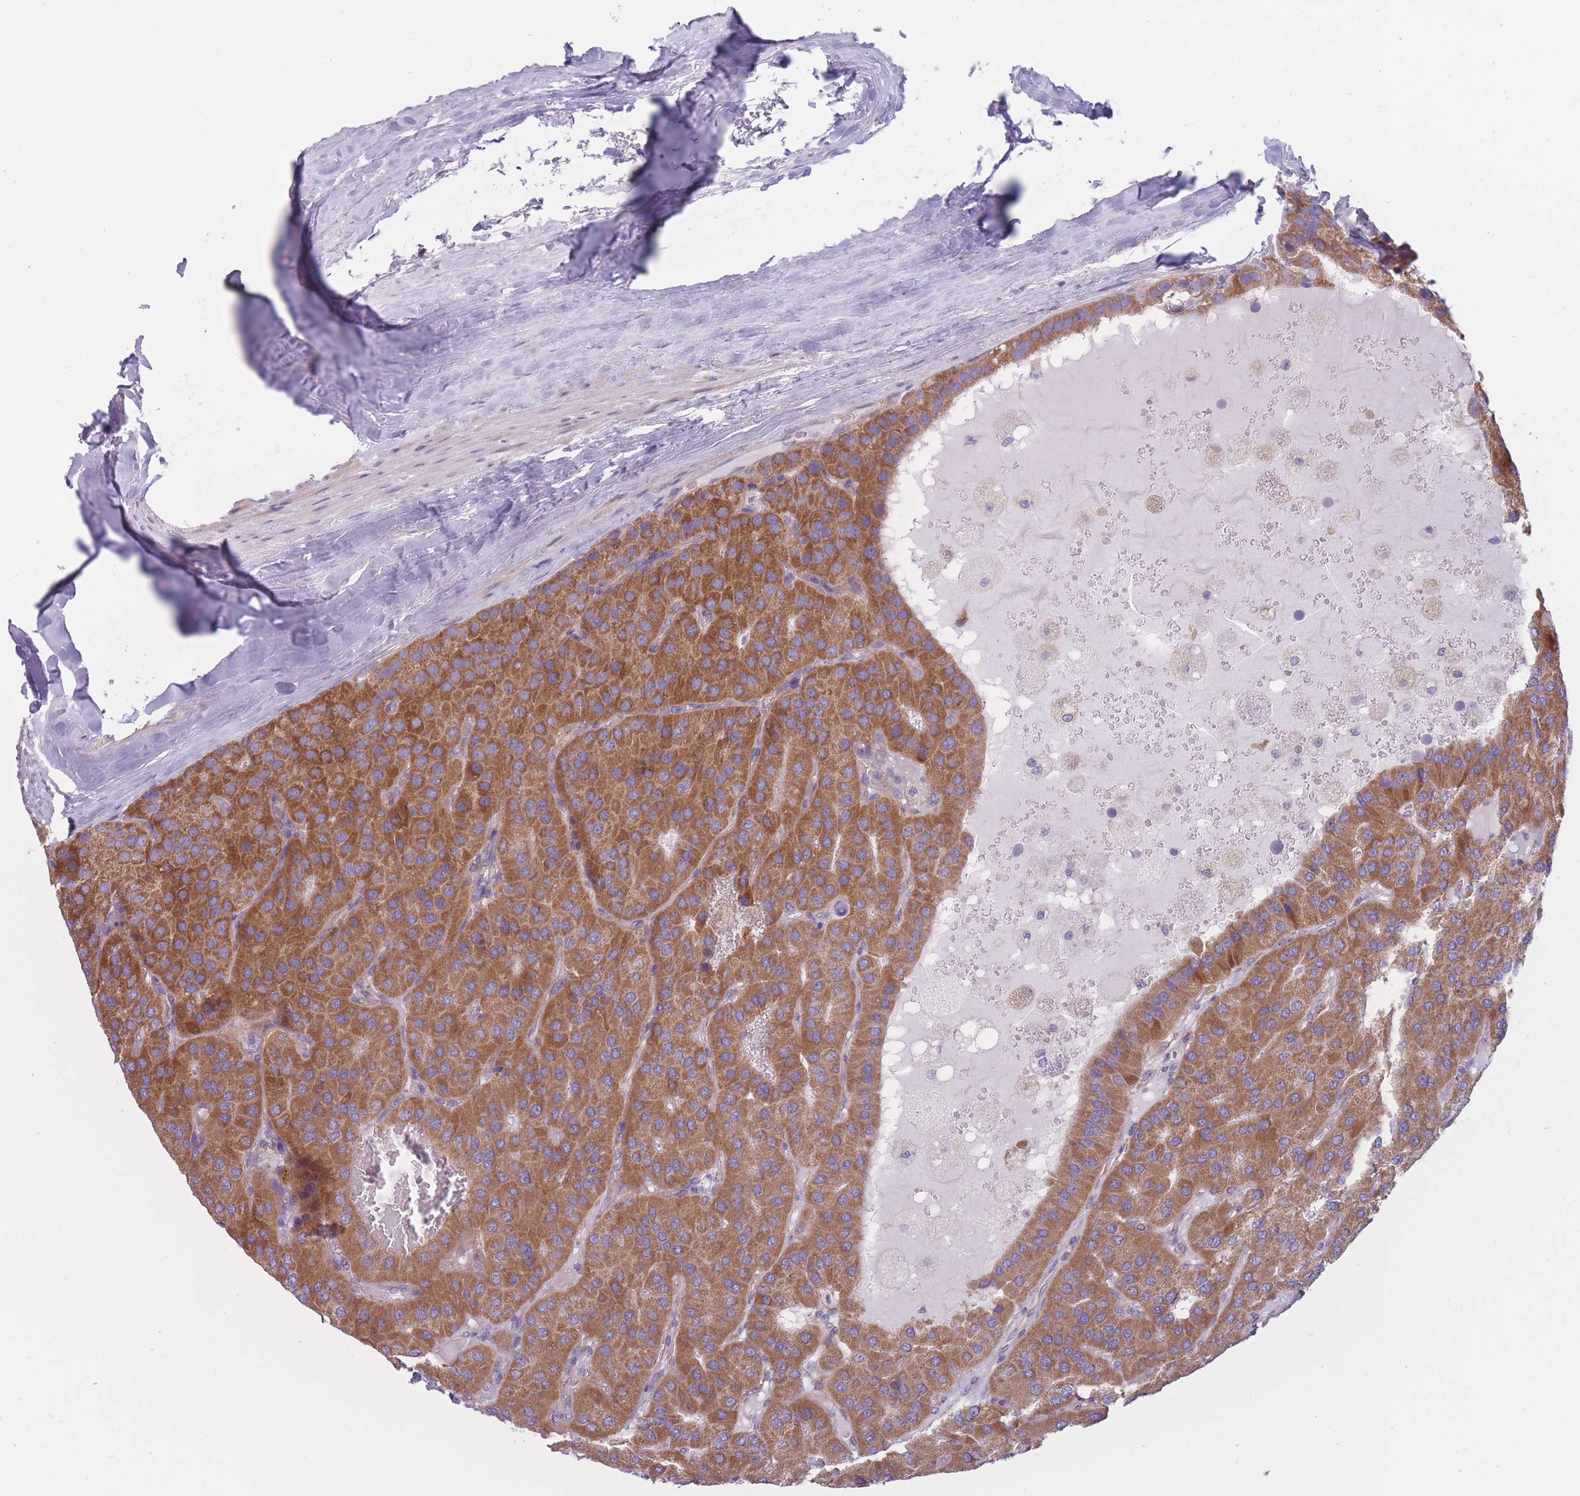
{"staining": {"intensity": "moderate", "quantity": ">75%", "location": "cytoplasmic/membranous"}, "tissue": "parathyroid gland", "cell_type": "Glandular cells", "image_type": "normal", "snomed": [{"axis": "morphology", "description": "Normal tissue, NOS"}, {"axis": "morphology", "description": "Adenoma, NOS"}, {"axis": "topography", "description": "Parathyroid gland"}], "caption": "The micrograph exhibits immunohistochemical staining of normal parathyroid gland. There is moderate cytoplasmic/membranous staining is present in approximately >75% of glandular cells.", "gene": "SERPINB3", "patient": {"sex": "female", "age": 86}}